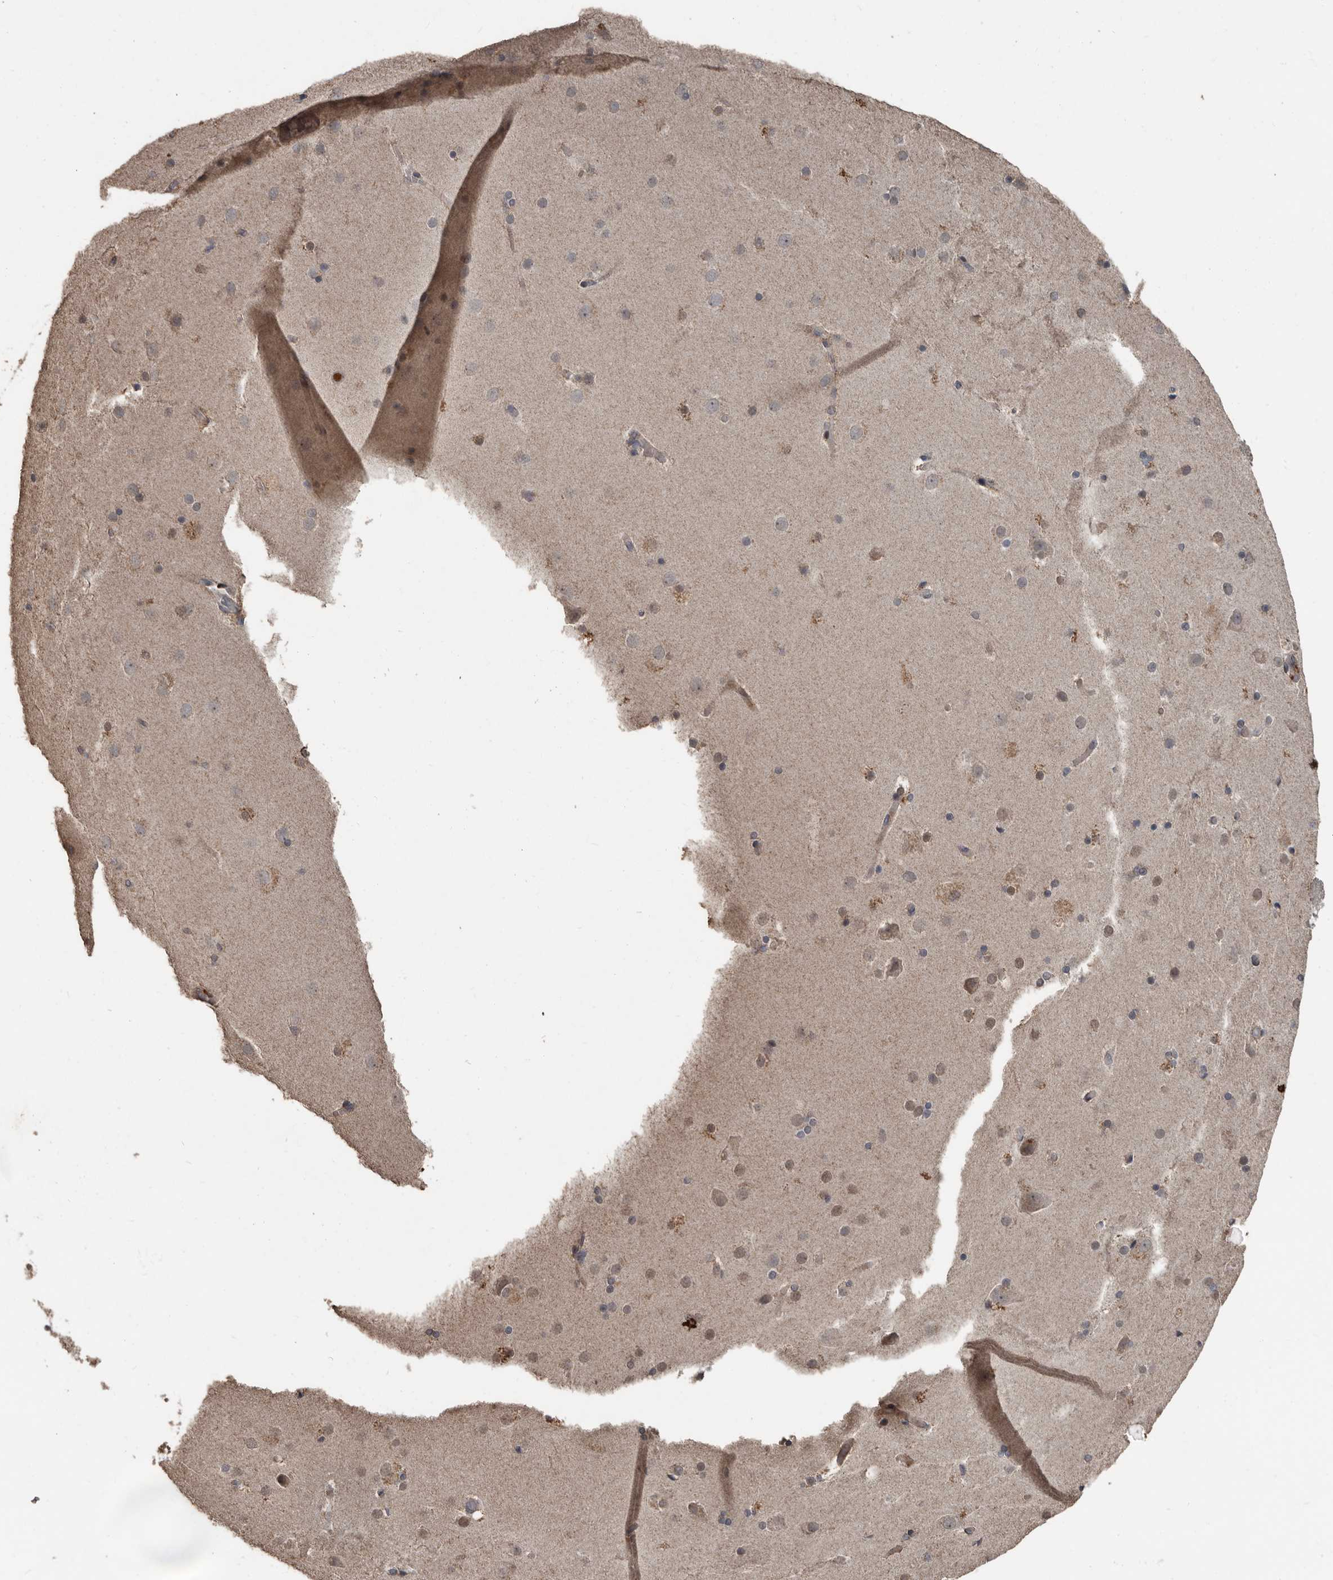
{"staining": {"intensity": "weak", "quantity": ">75%", "location": "cytoplasmic/membranous"}, "tissue": "cerebral cortex", "cell_type": "Endothelial cells", "image_type": "normal", "snomed": [{"axis": "morphology", "description": "Normal tissue, NOS"}, {"axis": "topography", "description": "Cerebral cortex"}], "caption": "Endothelial cells exhibit weak cytoplasmic/membranous staining in approximately >75% of cells in benign cerebral cortex.", "gene": "FSBP", "patient": {"sex": "male", "age": 57}}